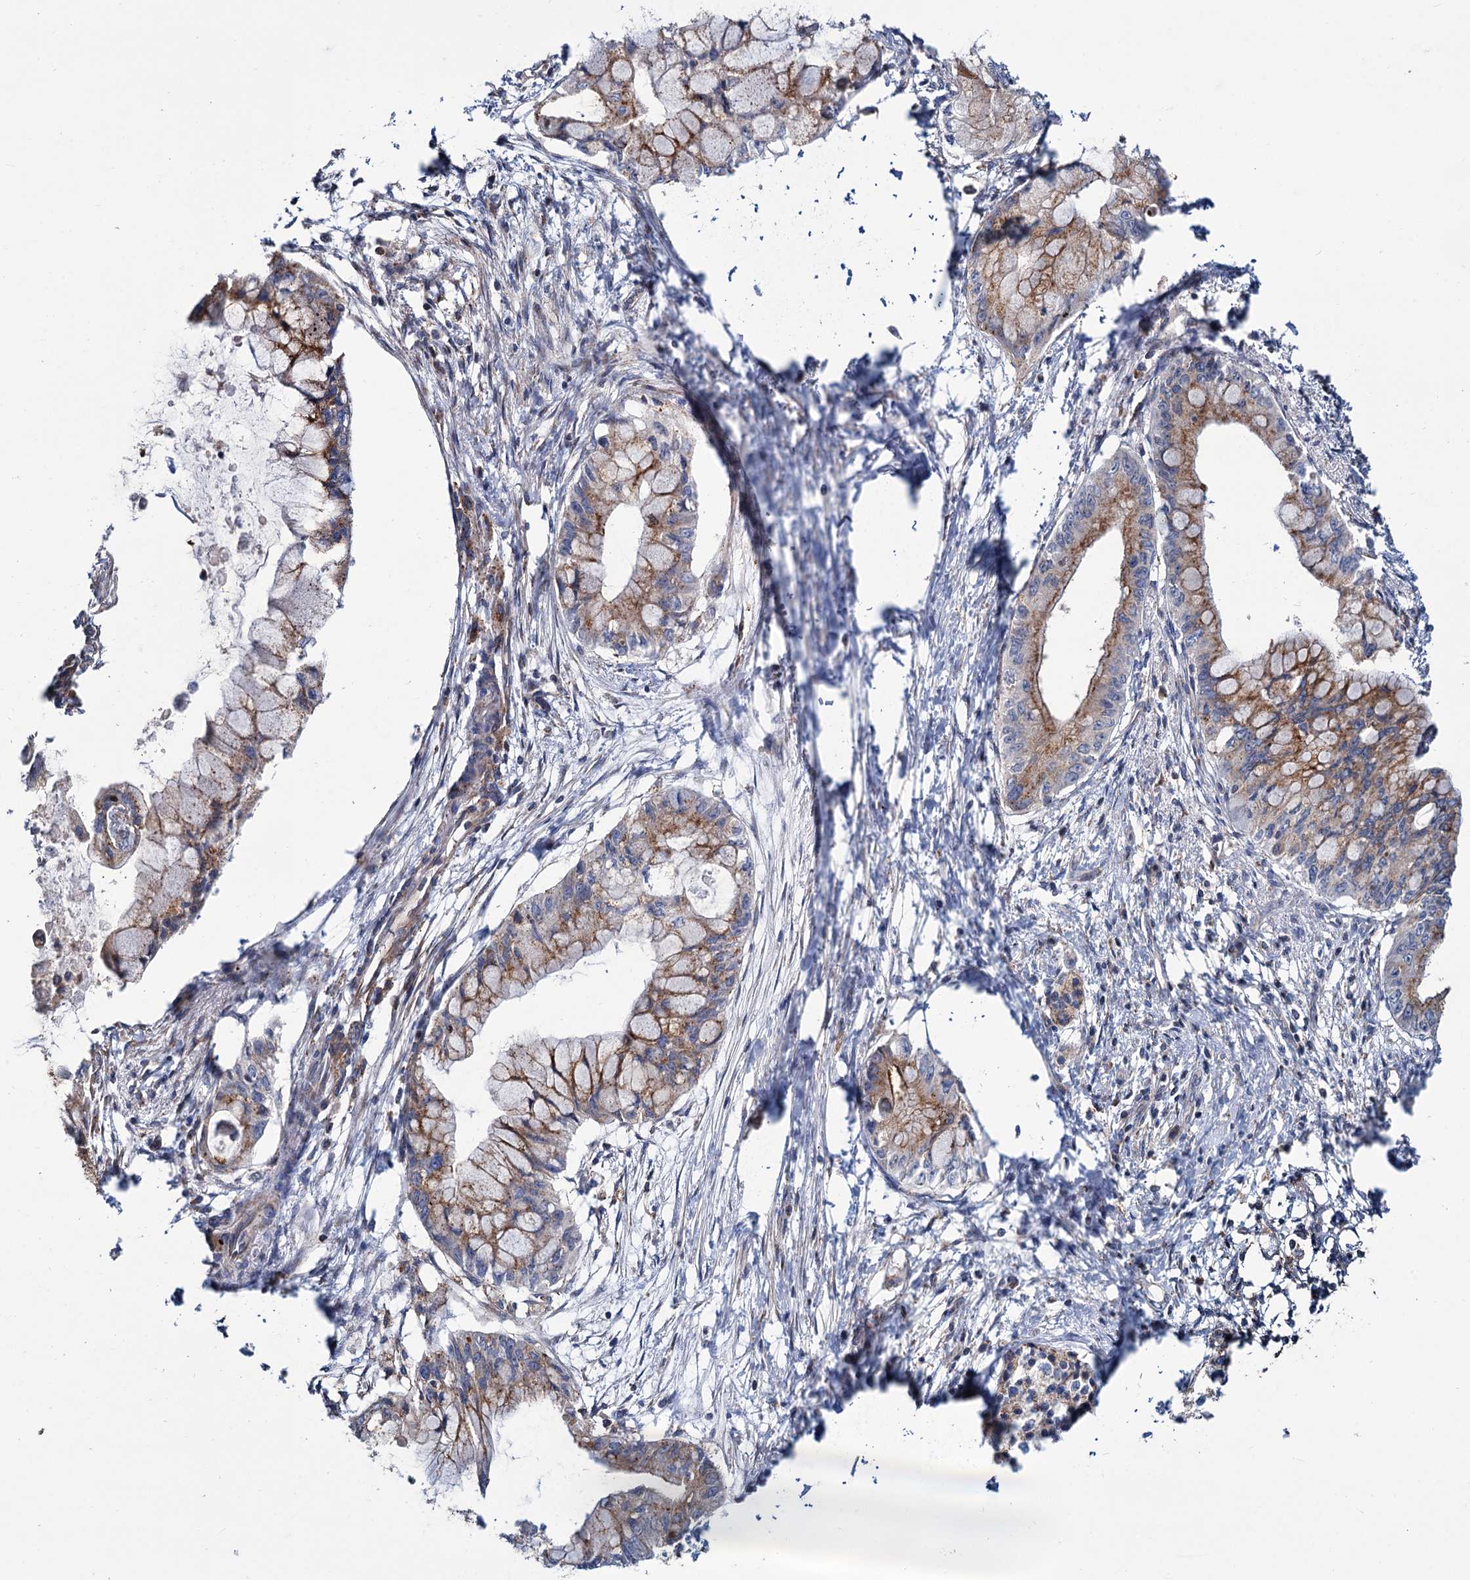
{"staining": {"intensity": "moderate", "quantity": ">75%", "location": "cytoplasmic/membranous"}, "tissue": "pancreatic cancer", "cell_type": "Tumor cells", "image_type": "cancer", "snomed": [{"axis": "morphology", "description": "Adenocarcinoma, NOS"}, {"axis": "topography", "description": "Pancreas"}], "caption": "This image reveals immunohistochemistry staining of human pancreatic adenocarcinoma, with medium moderate cytoplasmic/membranous staining in approximately >75% of tumor cells.", "gene": "PSEN1", "patient": {"sex": "male", "age": 48}}